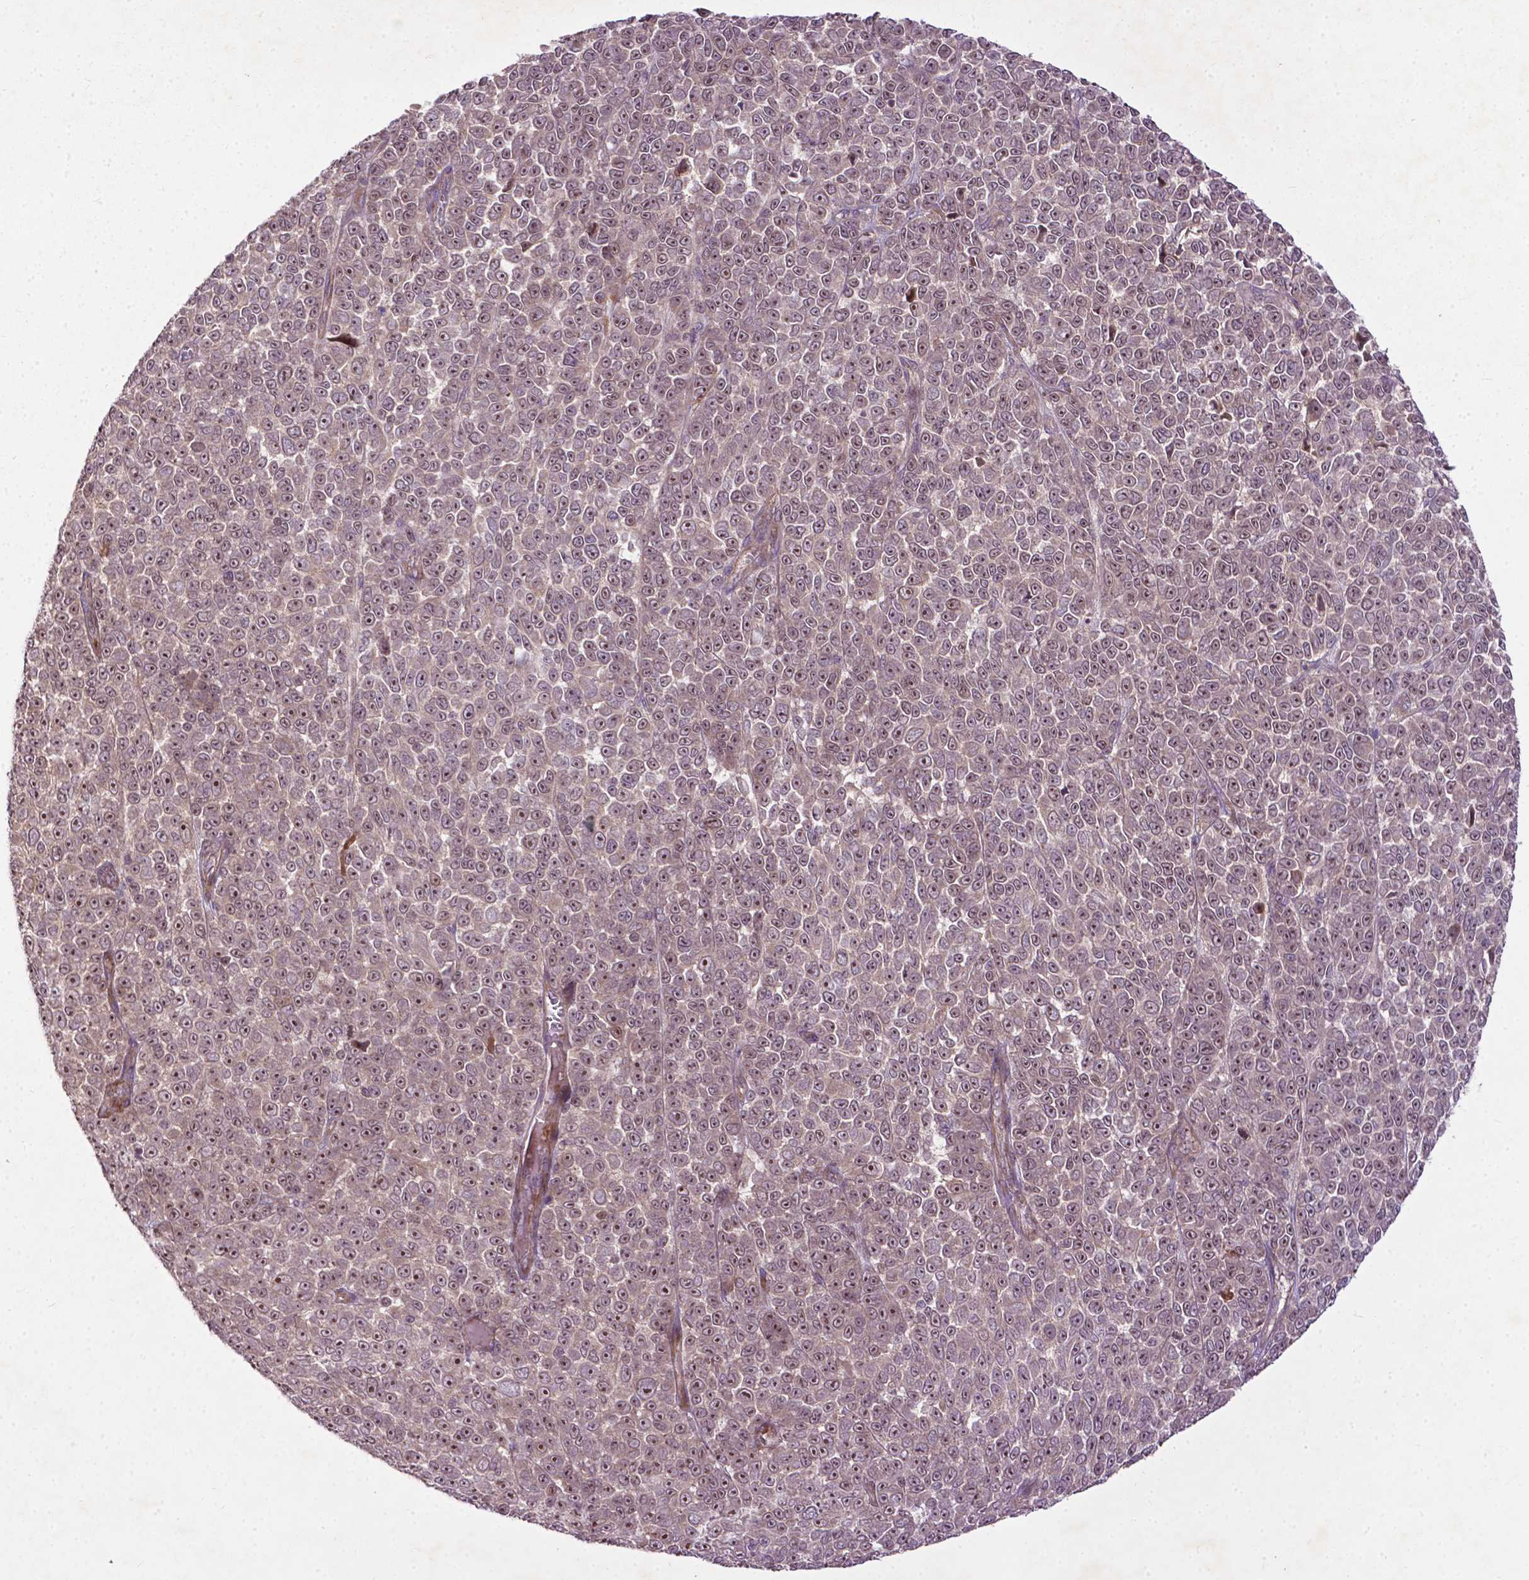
{"staining": {"intensity": "moderate", "quantity": "25%-75%", "location": "nuclear"}, "tissue": "melanoma", "cell_type": "Tumor cells", "image_type": "cancer", "snomed": [{"axis": "morphology", "description": "Malignant melanoma, NOS"}, {"axis": "topography", "description": "Skin"}], "caption": "Tumor cells demonstrate moderate nuclear positivity in approximately 25%-75% of cells in malignant melanoma.", "gene": "PARP3", "patient": {"sex": "female", "age": 95}}